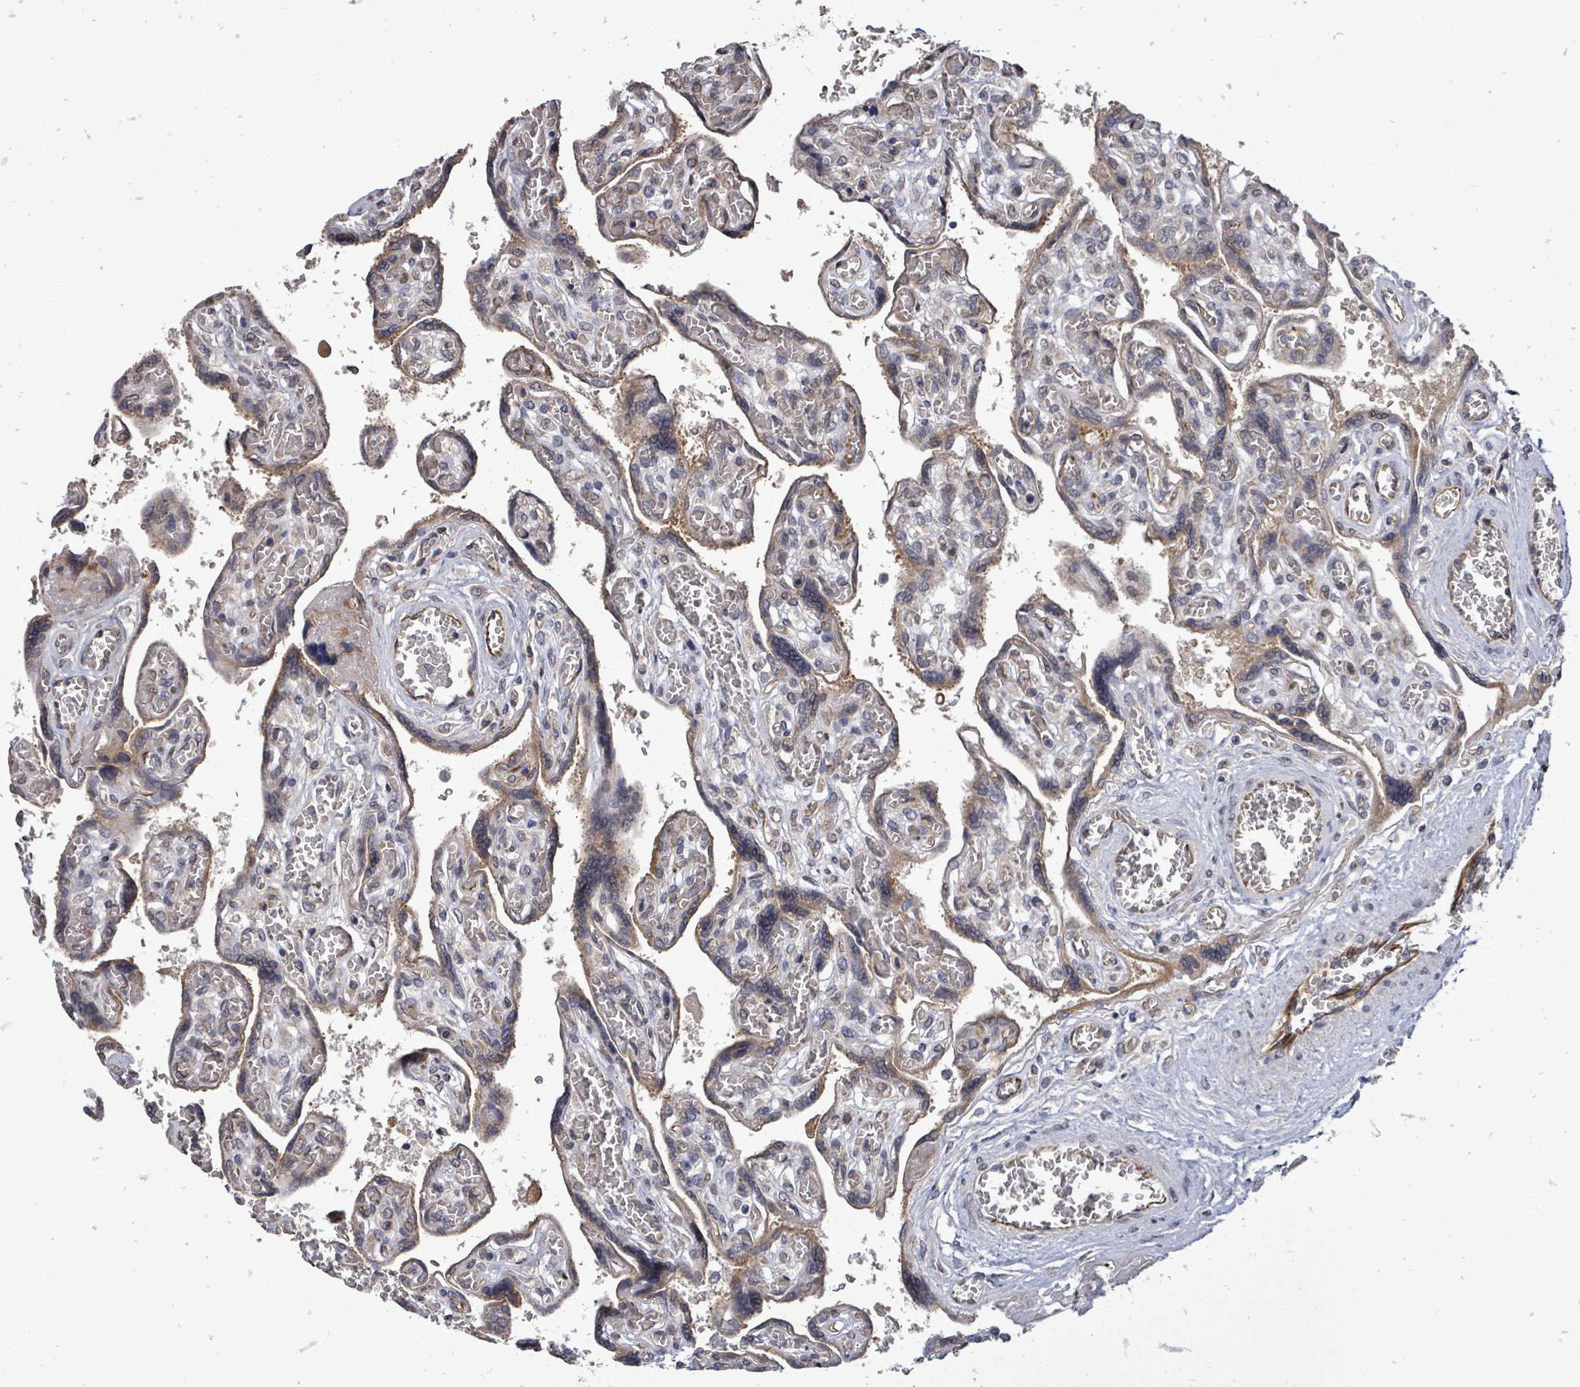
{"staining": {"intensity": "weak", "quantity": "25%-75%", "location": "cytoplasmic/membranous"}, "tissue": "placenta", "cell_type": "Trophoblastic cells", "image_type": "normal", "snomed": [{"axis": "morphology", "description": "Normal tissue, NOS"}, {"axis": "topography", "description": "Placenta"}], "caption": "Immunohistochemical staining of unremarkable placenta shows low levels of weak cytoplasmic/membranous staining in about 25%-75% of trophoblastic cells.", "gene": "RALGAPB", "patient": {"sex": "female", "age": 39}}